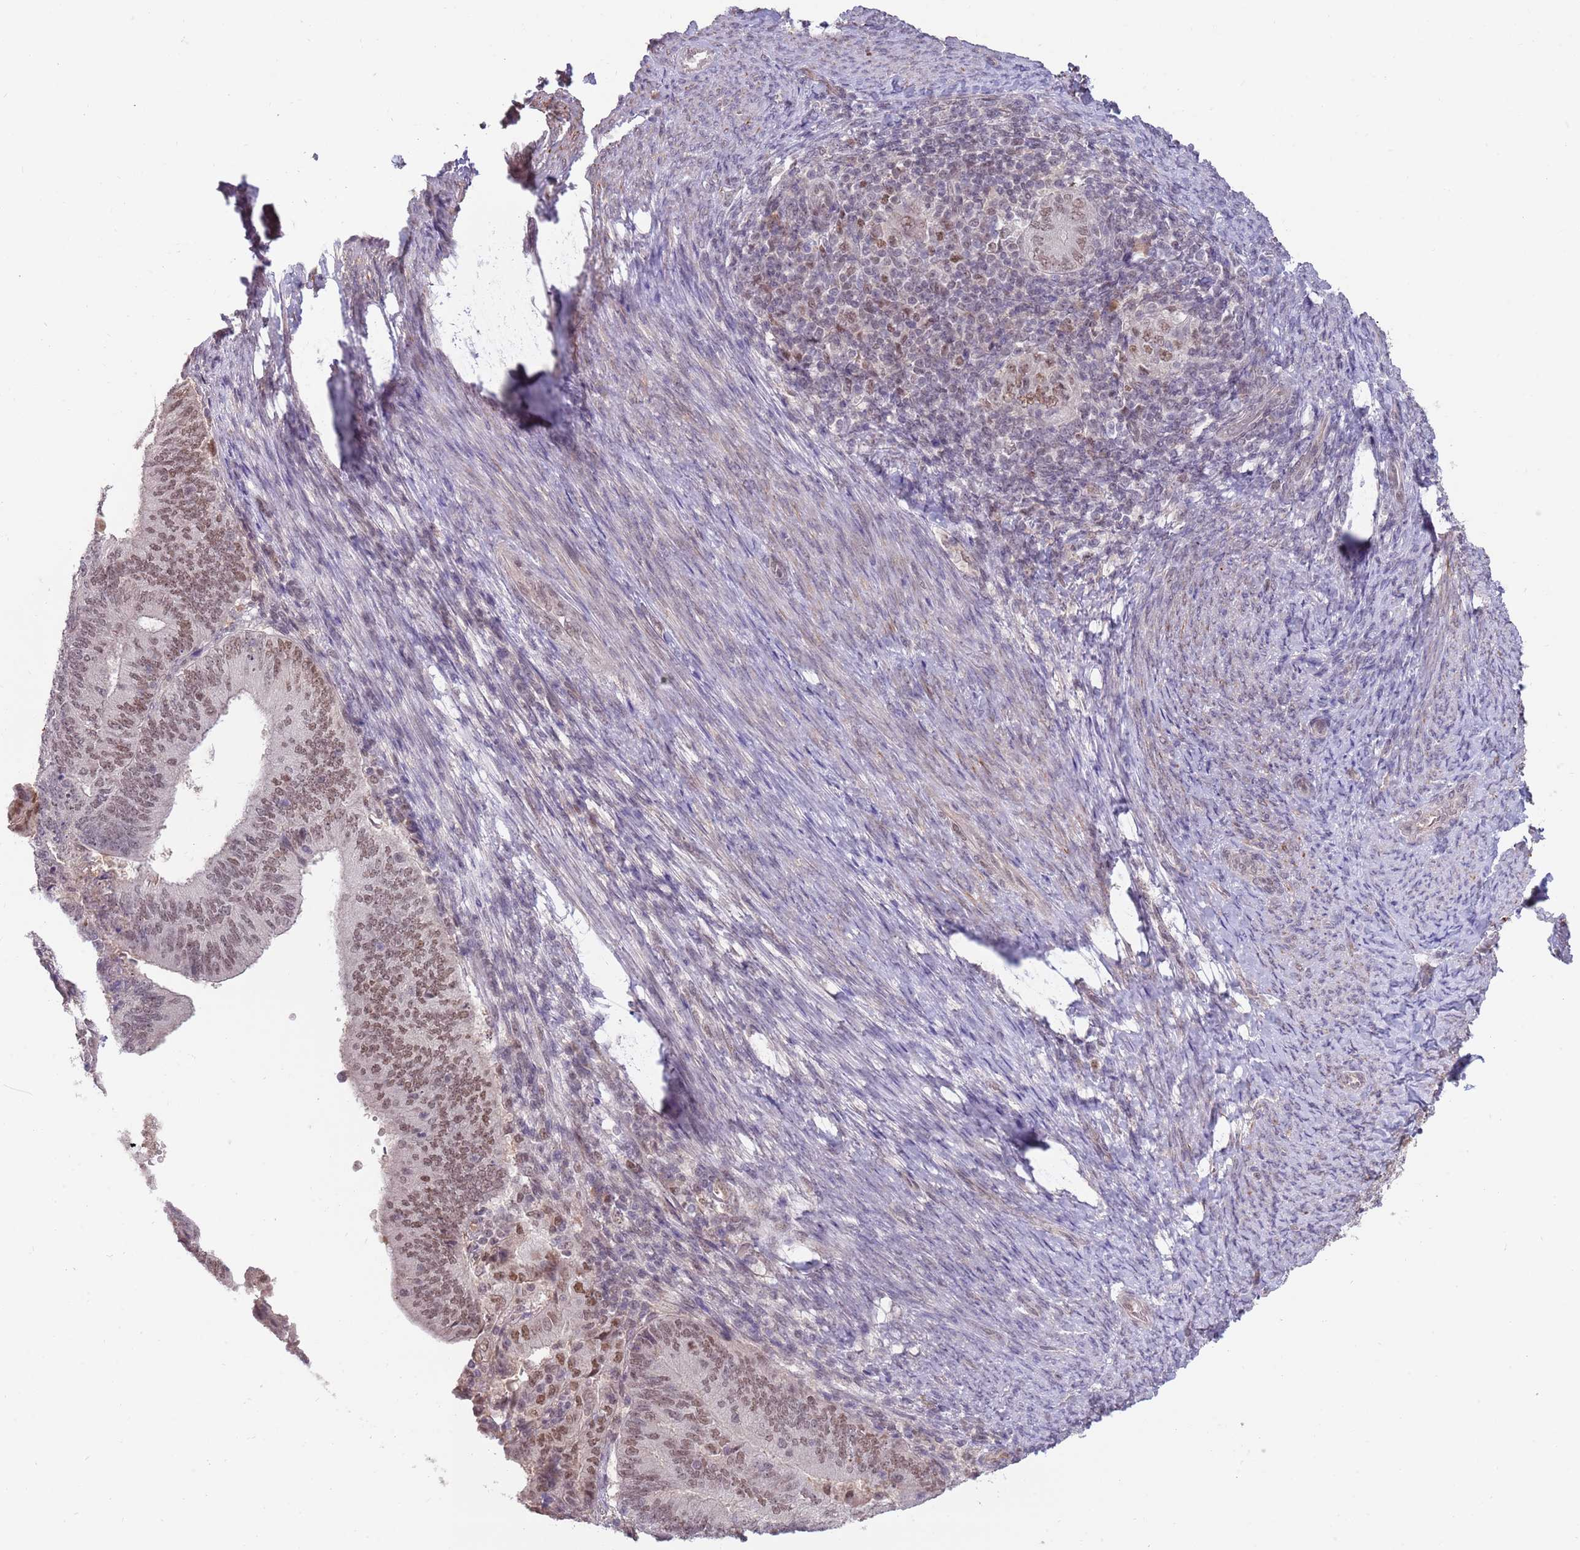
{"staining": {"intensity": "moderate", "quantity": ">75%", "location": "nuclear"}, "tissue": "endometrial cancer", "cell_type": "Tumor cells", "image_type": "cancer", "snomed": [{"axis": "morphology", "description": "Adenocarcinoma, NOS"}, {"axis": "topography", "description": "Endometrium"}], "caption": "The immunohistochemical stain highlights moderate nuclear expression in tumor cells of endometrial cancer (adenocarcinoma) tissue.", "gene": "ZBTB7A", "patient": {"sex": "female", "age": 70}}